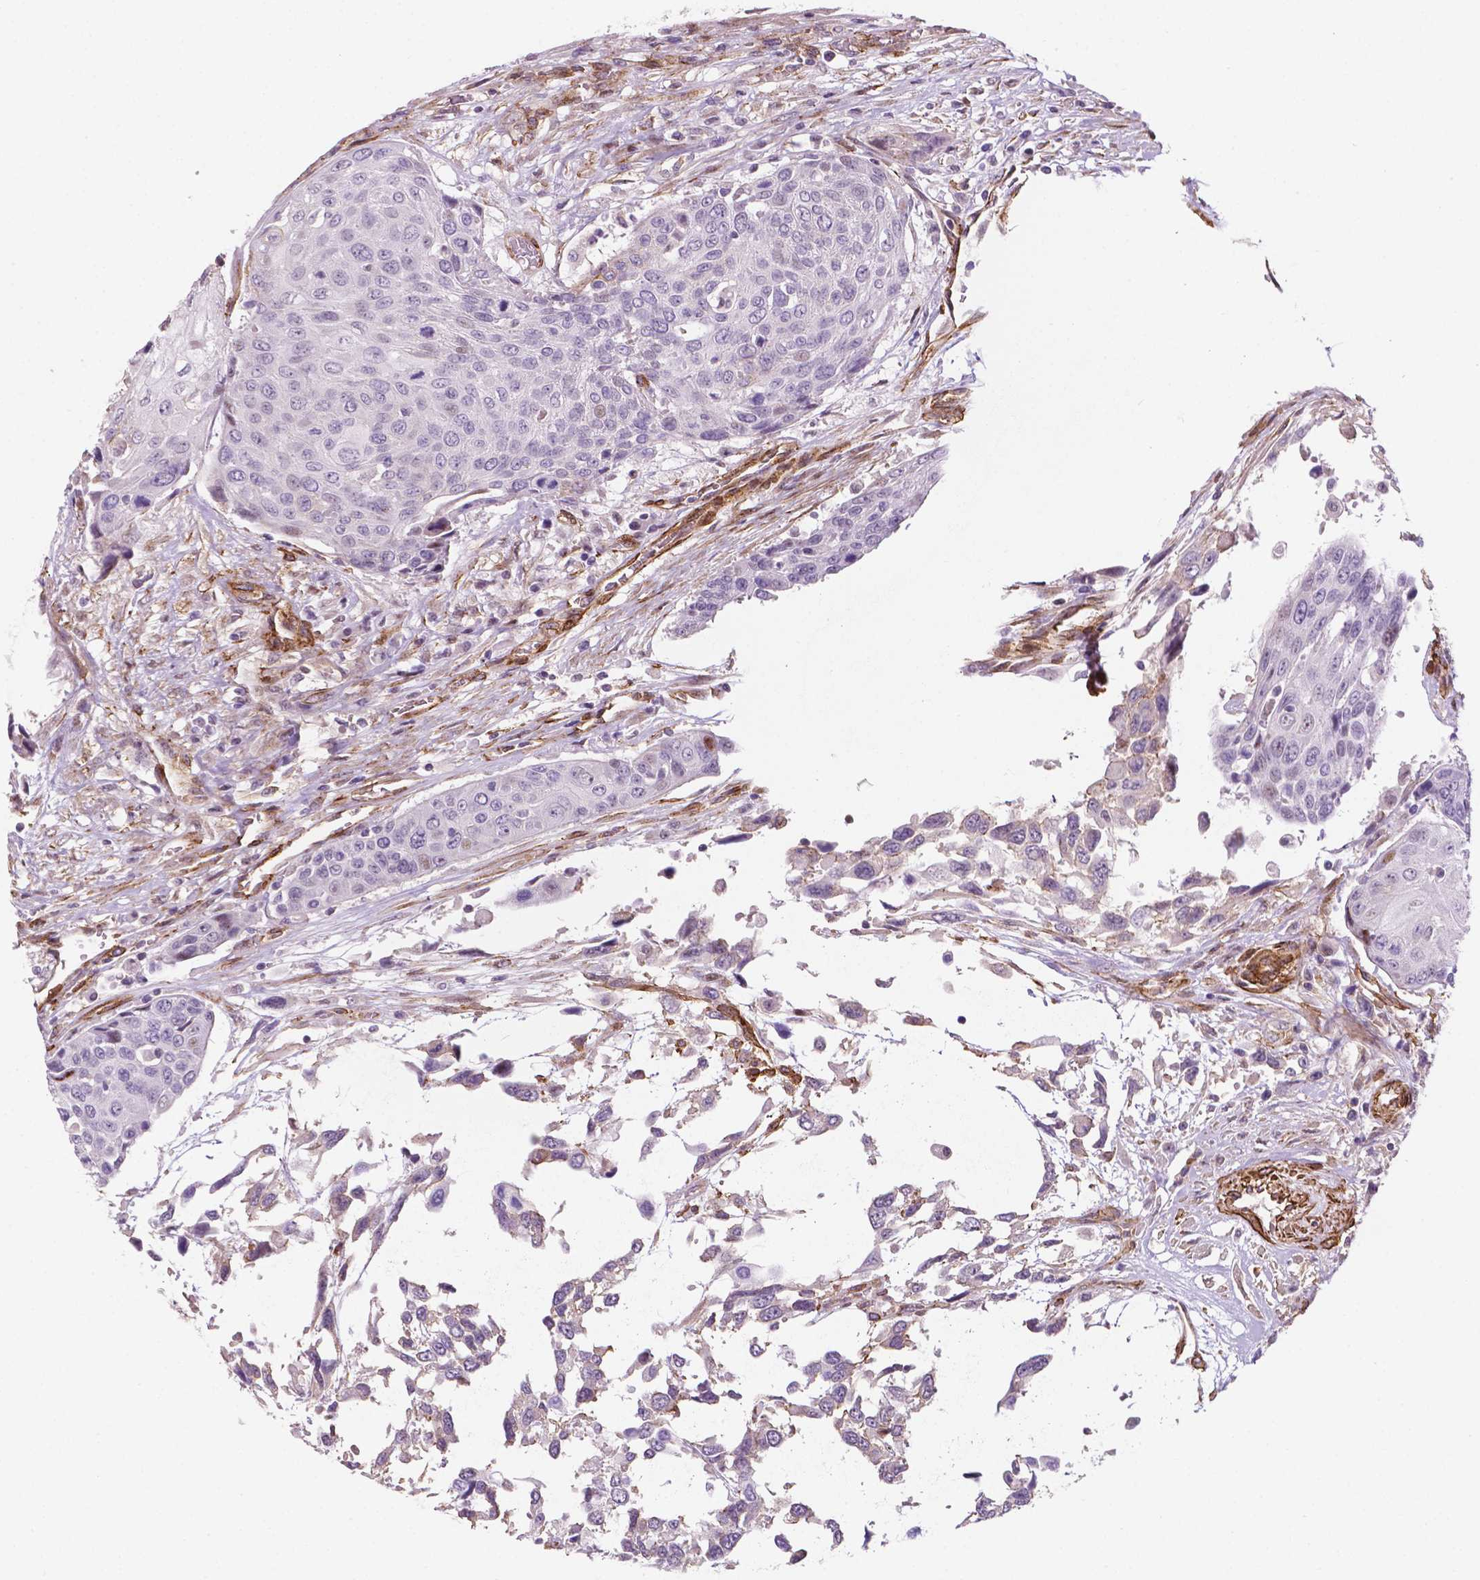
{"staining": {"intensity": "negative", "quantity": "none", "location": "none"}, "tissue": "urothelial cancer", "cell_type": "Tumor cells", "image_type": "cancer", "snomed": [{"axis": "morphology", "description": "Urothelial carcinoma, High grade"}, {"axis": "topography", "description": "Urinary bladder"}], "caption": "Urothelial carcinoma (high-grade) stained for a protein using immunohistochemistry shows no staining tumor cells.", "gene": "EGFL8", "patient": {"sex": "female", "age": 70}}